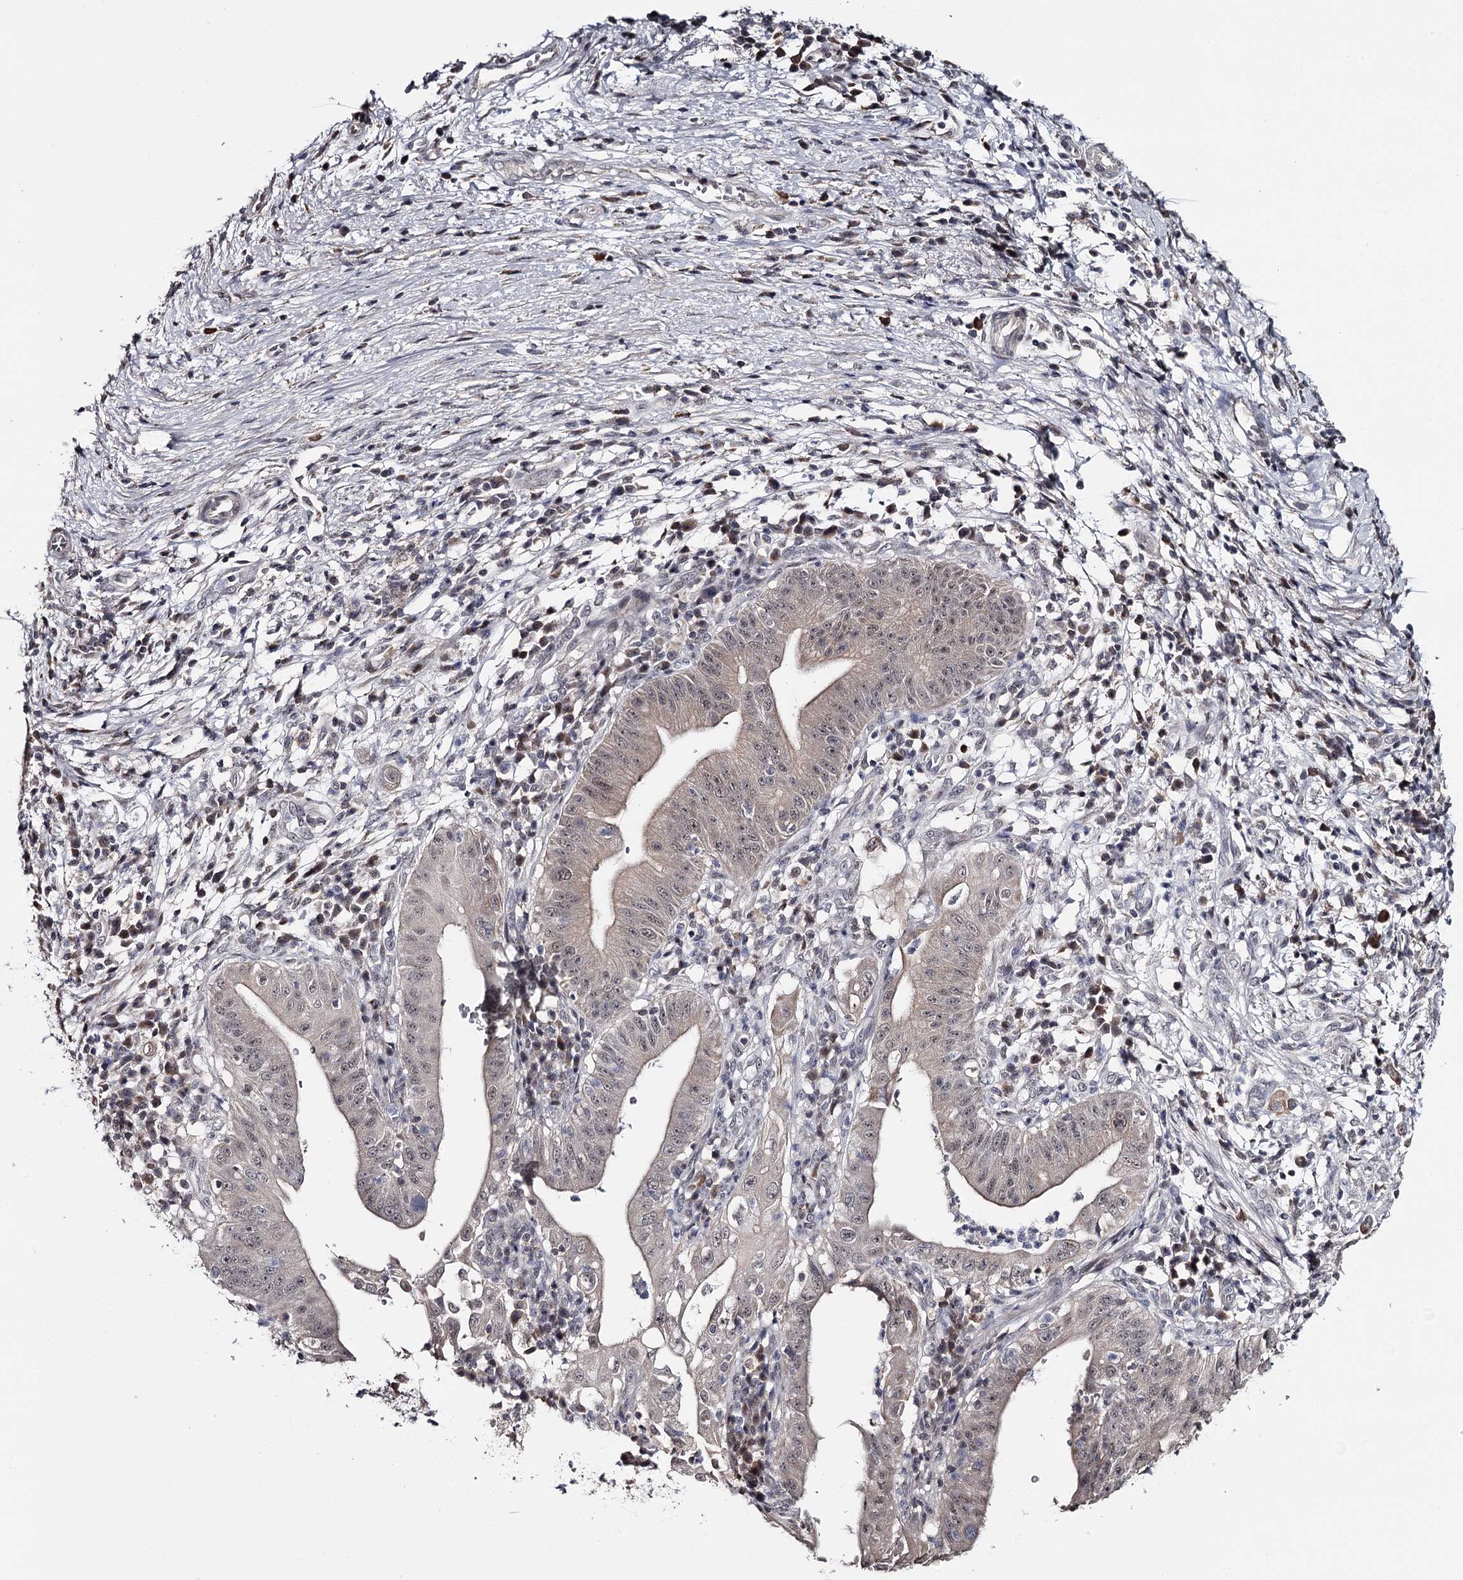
{"staining": {"intensity": "weak", "quantity": ">75%", "location": "nuclear"}, "tissue": "pancreatic cancer", "cell_type": "Tumor cells", "image_type": "cancer", "snomed": [{"axis": "morphology", "description": "Adenocarcinoma, NOS"}, {"axis": "topography", "description": "Pancreas"}], "caption": "IHC (DAB) staining of human pancreatic adenocarcinoma shows weak nuclear protein expression in approximately >75% of tumor cells. The protein is shown in brown color, while the nuclei are stained blue.", "gene": "GTSF1", "patient": {"sex": "male", "age": 68}}